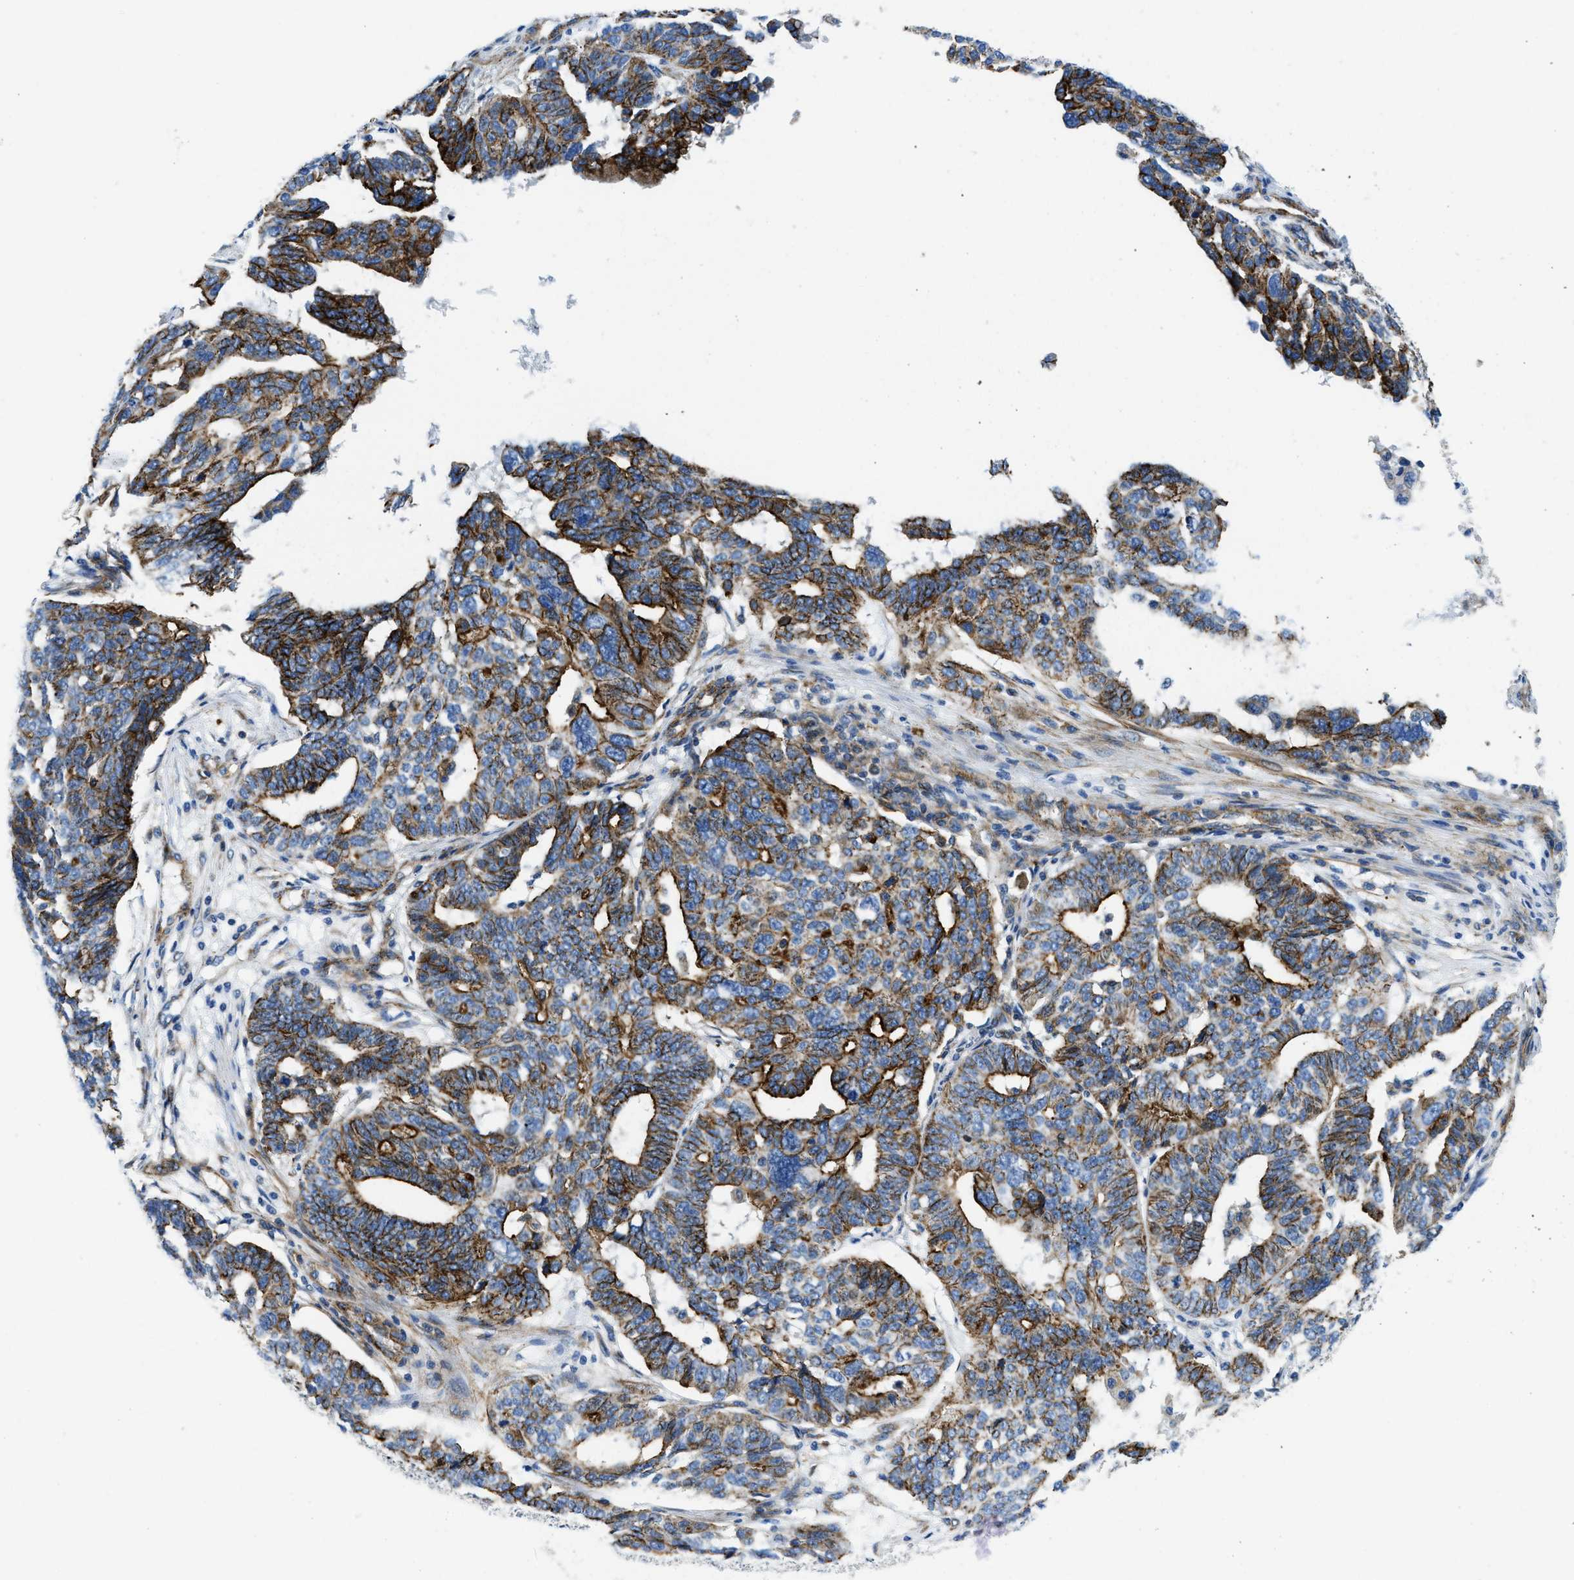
{"staining": {"intensity": "strong", "quantity": ">75%", "location": "cytoplasmic/membranous"}, "tissue": "ovarian cancer", "cell_type": "Tumor cells", "image_type": "cancer", "snomed": [{"axis": "morphology", "description": "Cystadenocarcinoma, serous, NOS"}, {"axis": "topography", "description": "Ovary"}], "caption": "A high amount of strong cytoplasmic/membranous expression is identified in about >75% of tumor cells in serous cystadenocarcinoma (ovarian) tissue.", "gene": "CUTA", "patient": {"sex": "female", "age": 59}}